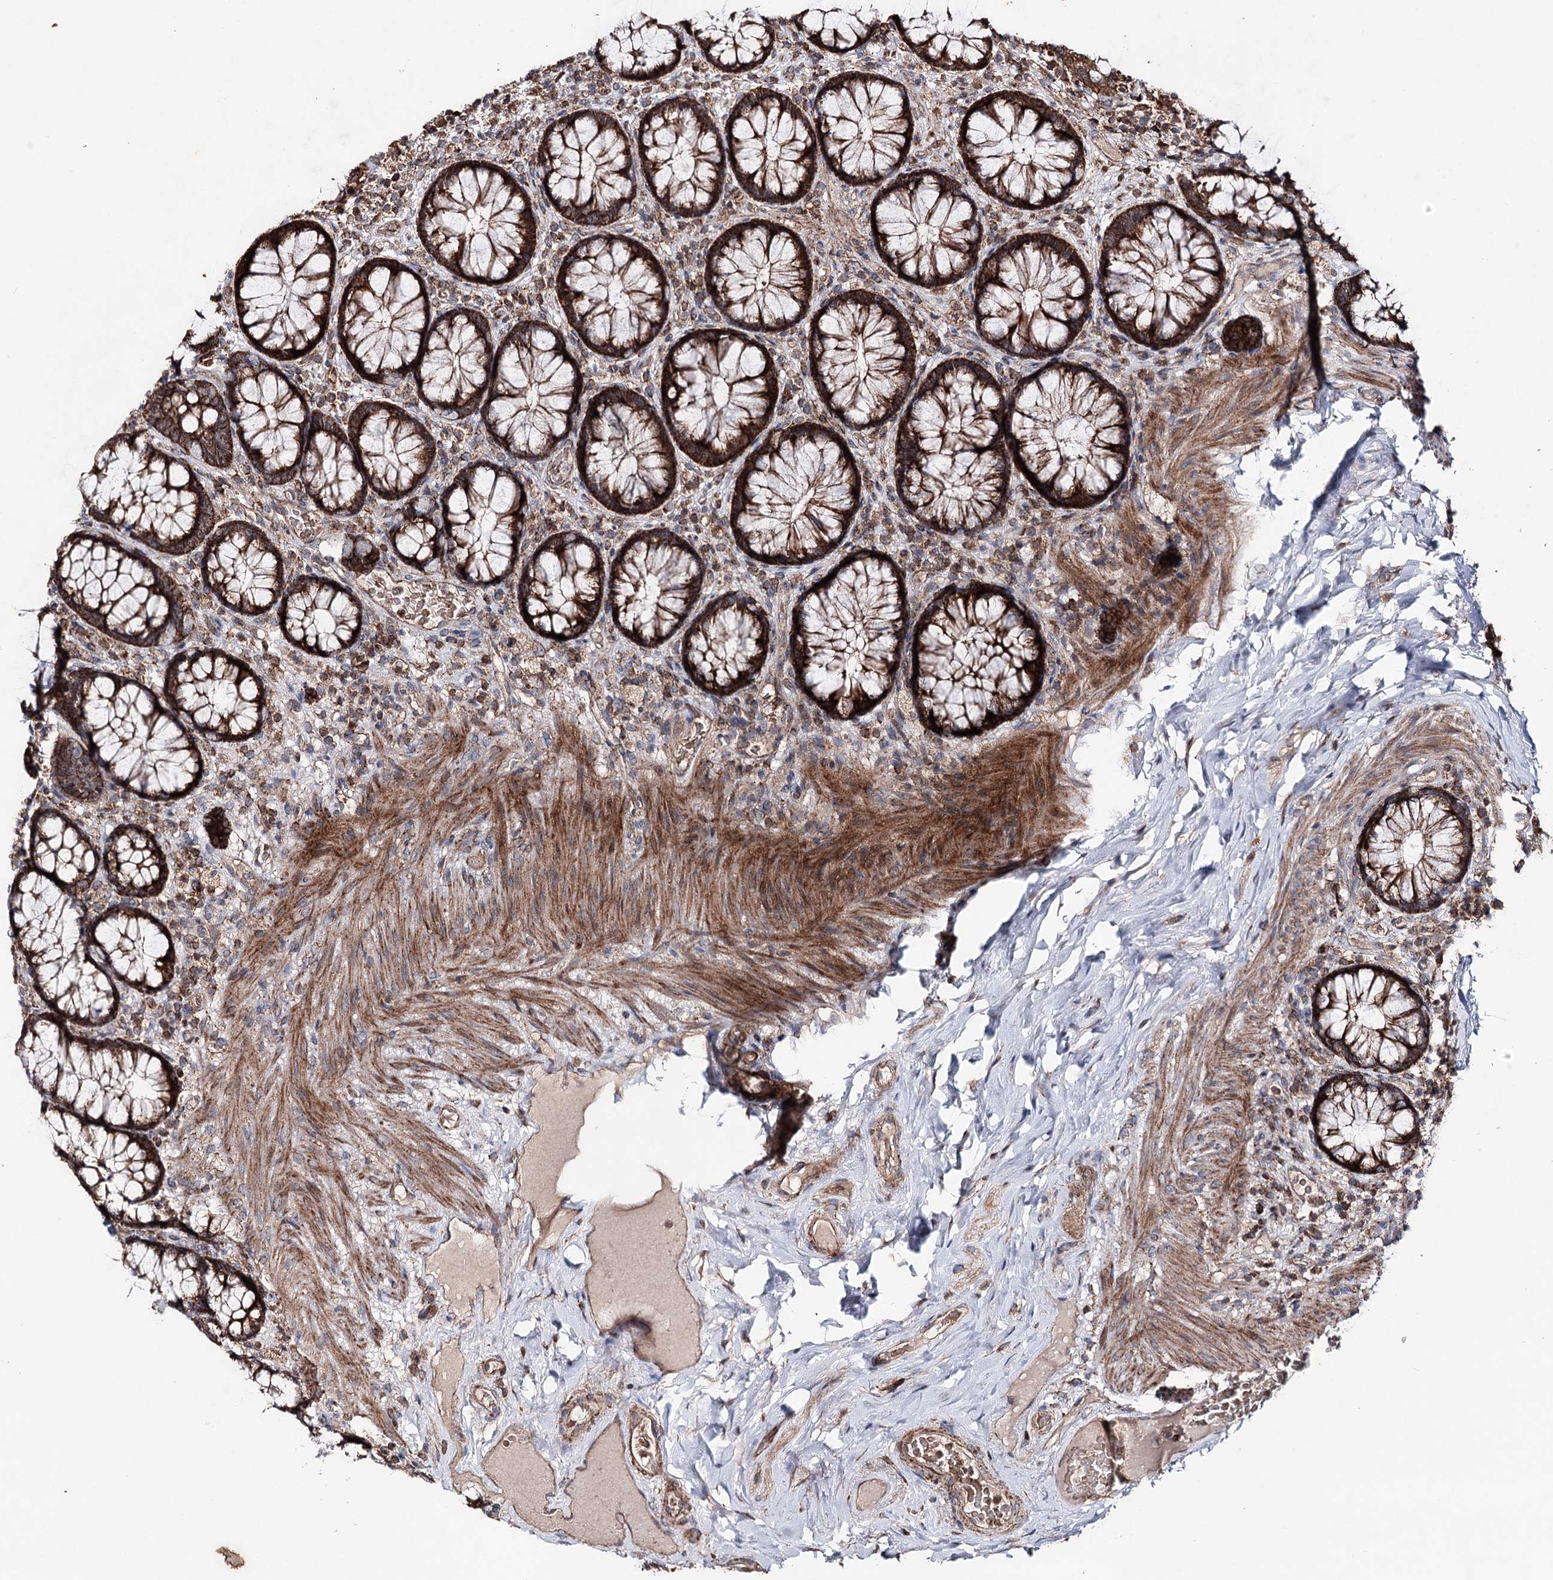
{"staining": {"intensity": "strong", "quantity": ">75%", "location": "cytoplasmic/membranous"}, "tissue": "rectum", "cell_type": "Glandular cells", "image_type": "normal", "snomed": [{"axis": "morphology", "description": "Normal tissue, NOS"}, {"axis": "topography", "description": "Rectum"}], "caption": "Benign rectum displays strong cytoplasmic/membranous positivity in about >75% of glandular cells, visualized by immunohistochemistry.", "gene": "MINDY3", "patient": {"sex": "male", "age": 83}}